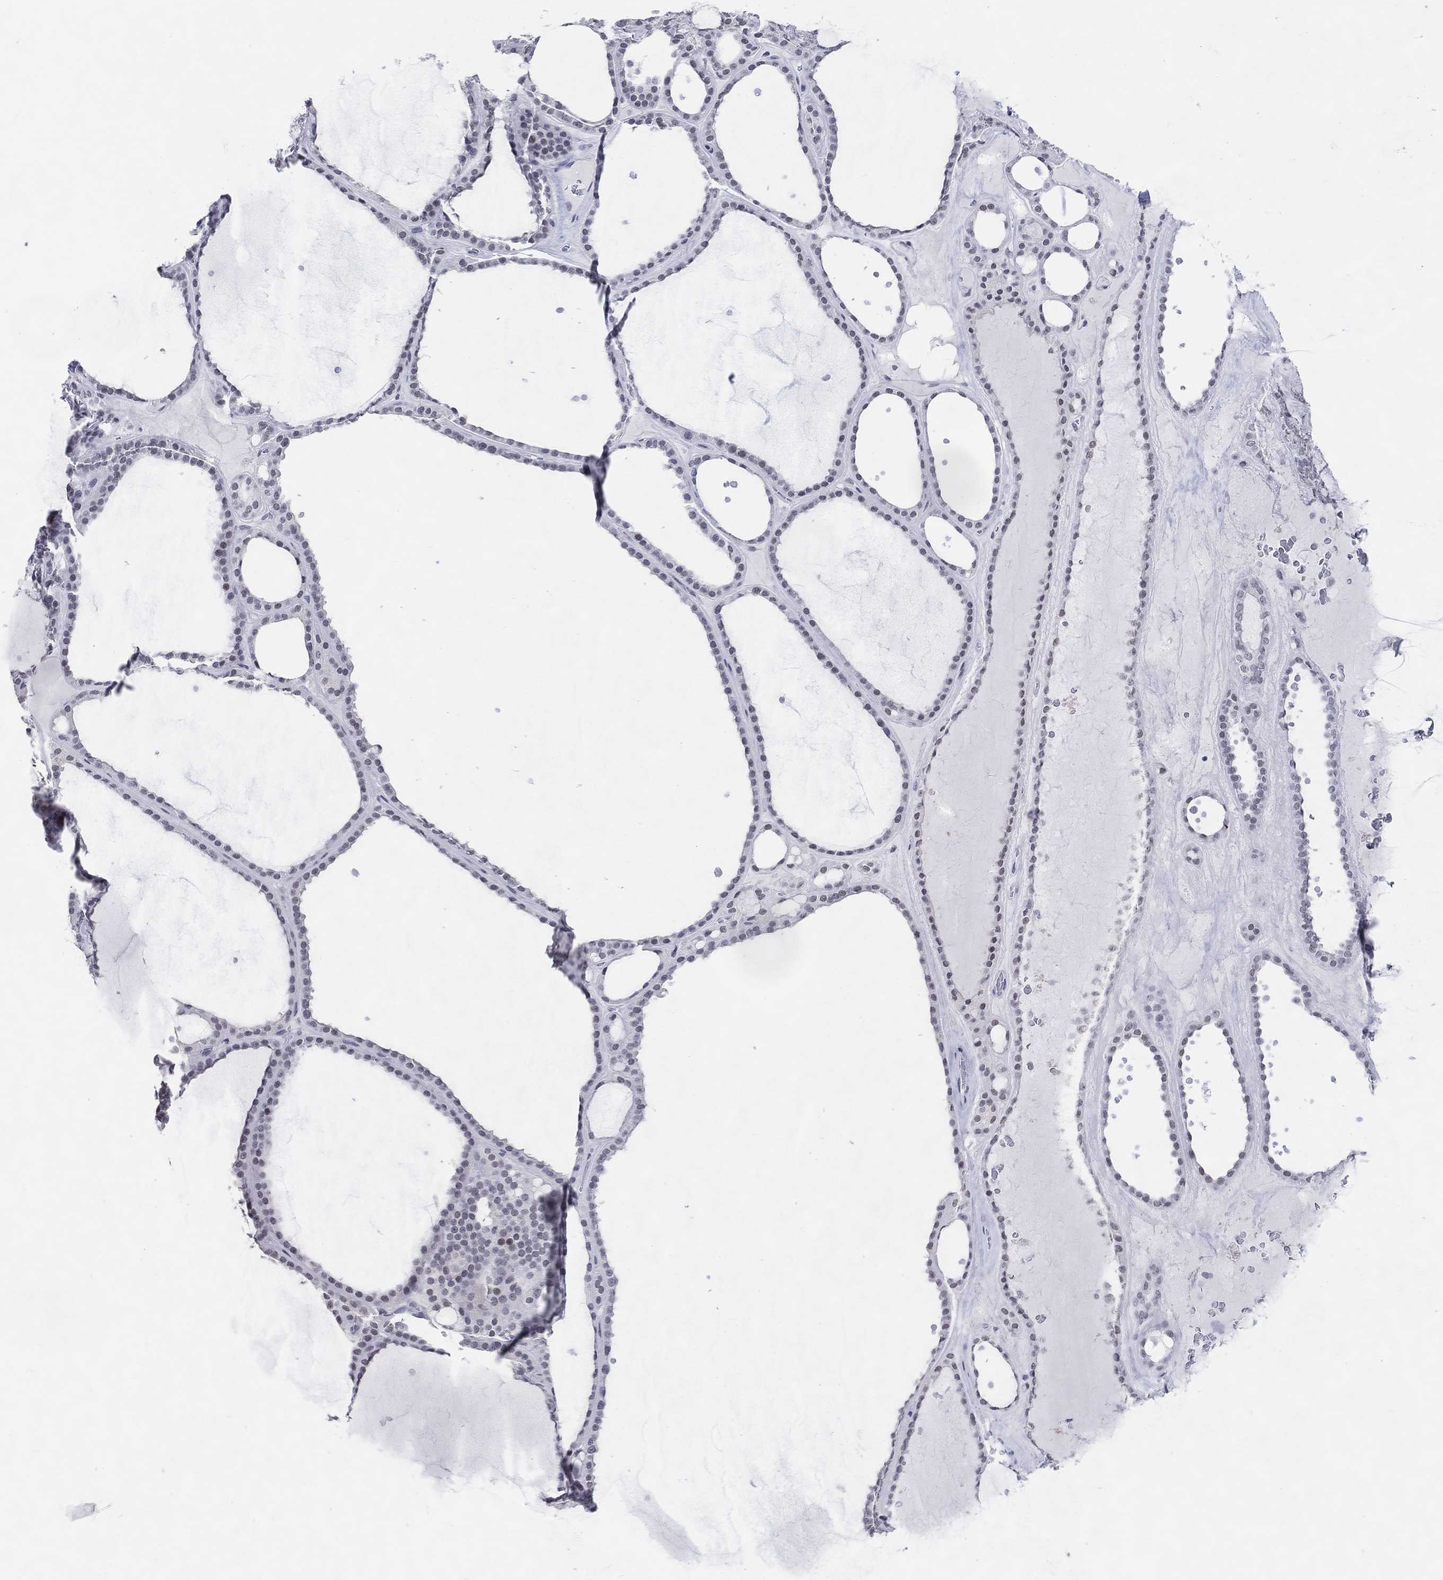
{"staining": {"intensity": "negative", "quantity": "none", "location": "none"}, "tissue": "thyroid gland", "cell_type": "Glandular cells", "image_type": "normal", "snomed": [{"axis": "morphology", "description": "Normal tissue, NOS"}, {"axis": "topography", "description": "Thyroid gland"}], "caption": "Glandular cells show no significant expression in unremarkable thyroid gland. The staining is performed using DAB brown chromogen with nuclei counter-stained in using hematoxylin.", "gene": "CFAP58", "patient": {"sex": "male", "age": 63}}